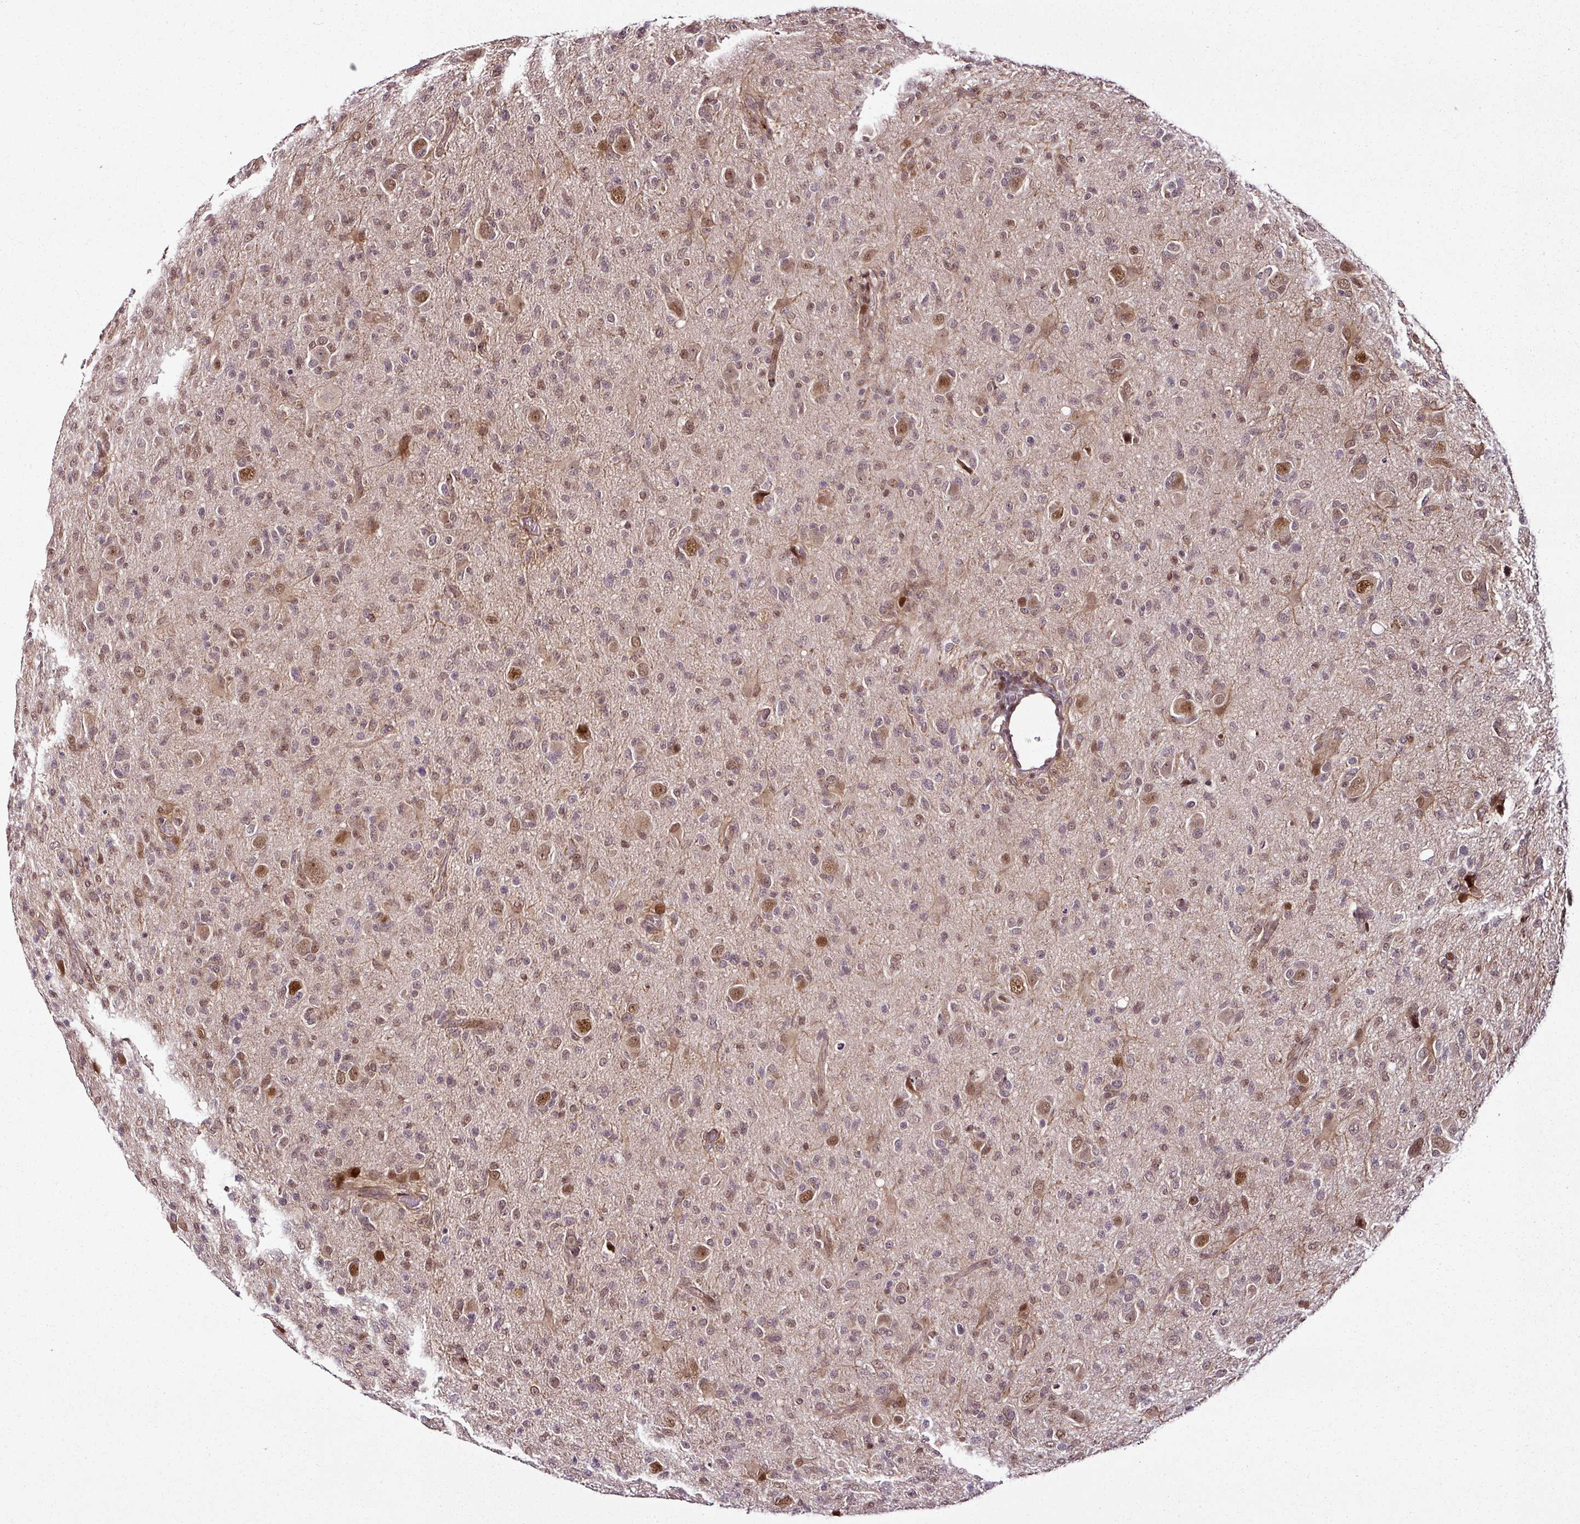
{"staining": {"intensity": "weak", "quantity": "<25%", "location": "nuclear"}, "tissue": "glioma", "cell_type": "Tumor cells", "image_type": "cancer", "snomed": [{"axis": "morphology", "description": "Glioma, malignant, High grade"}, {"axis": "topography", "description": "Brain"}], "caption": "DAB immunohistochemical staining of glioma exhibits no significant expression in tumor cells.", "gene": "COPRS", "patient": {"sex": "female", "age": 57}}